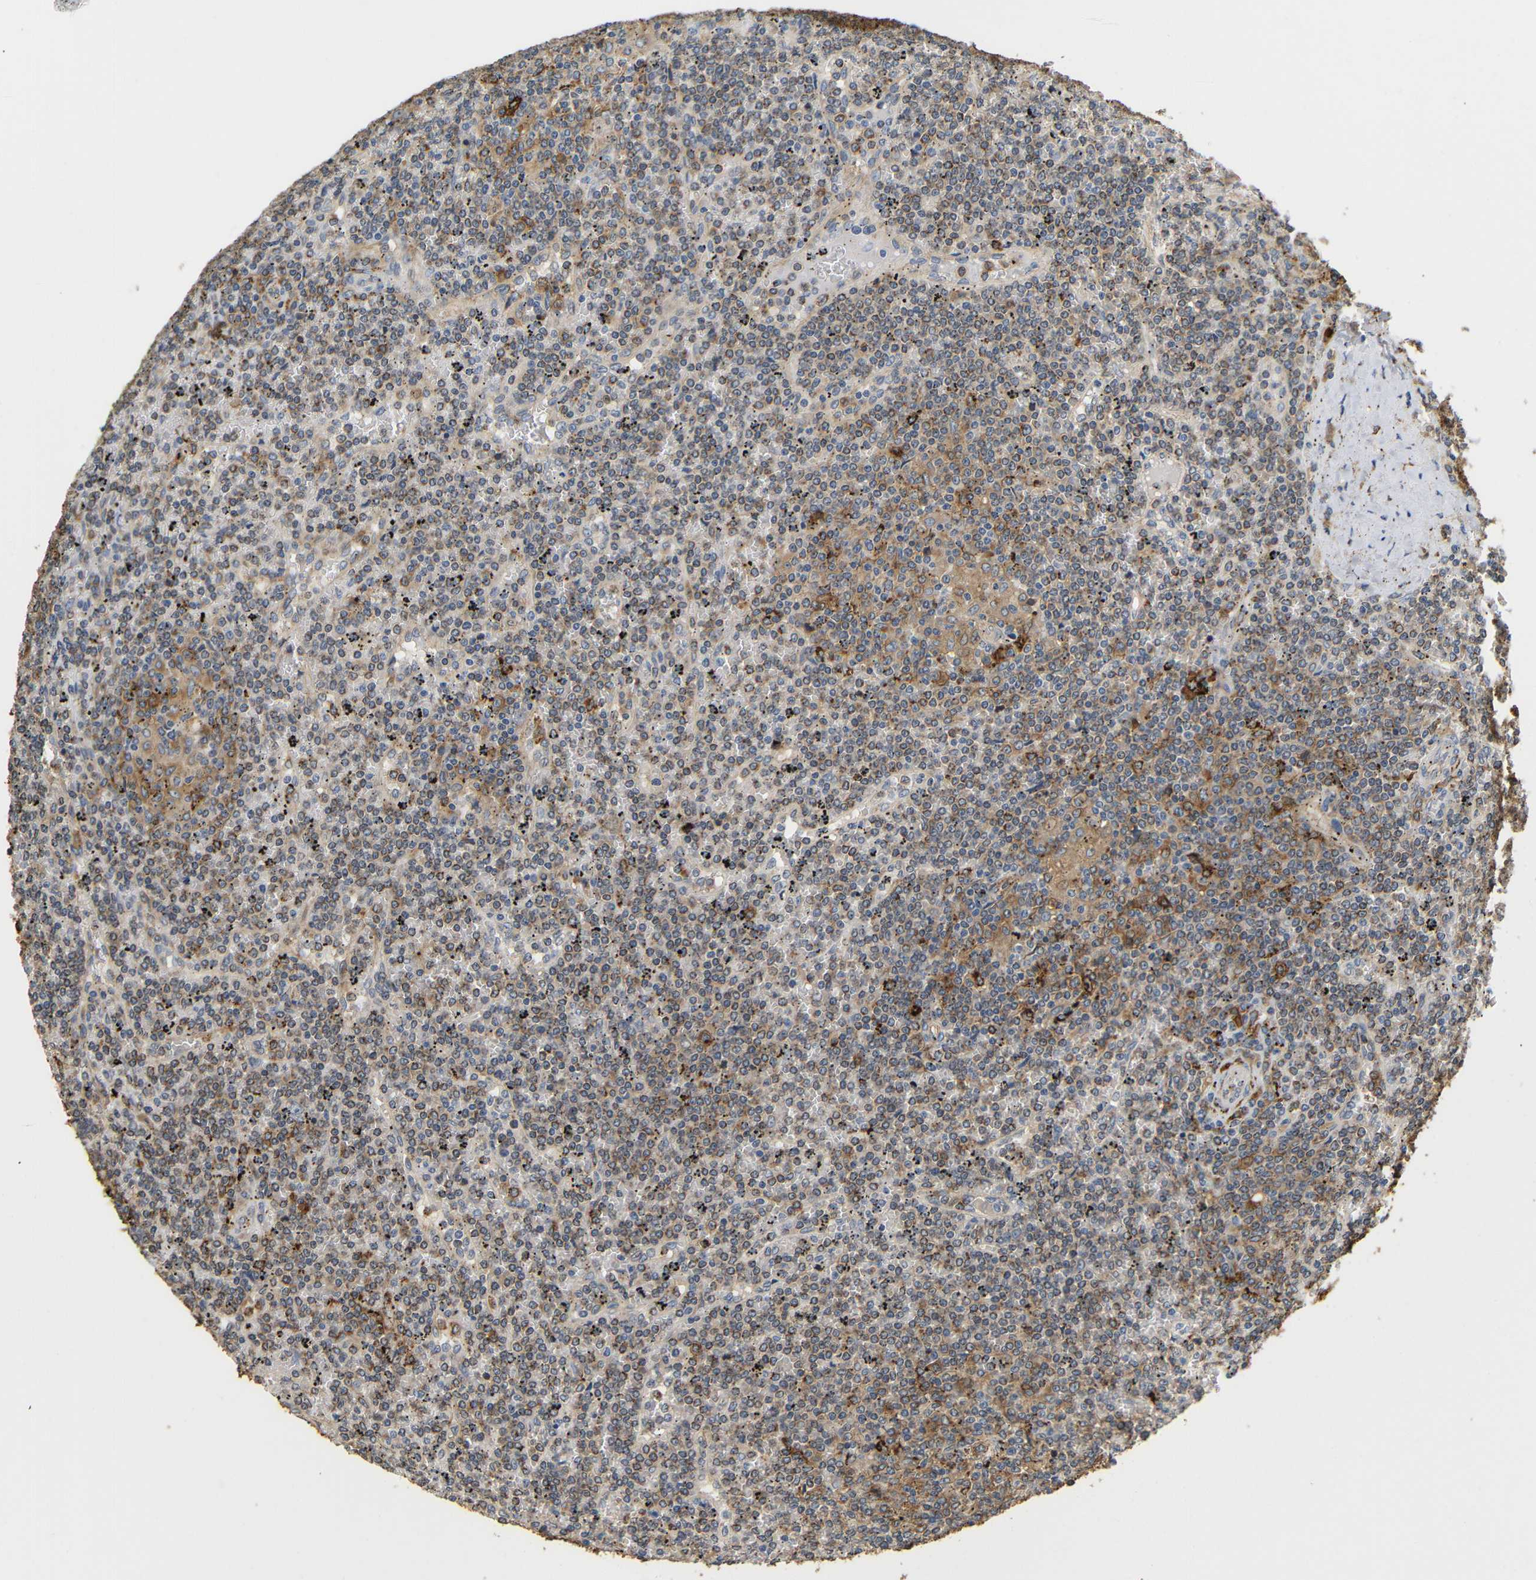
{"staining": {"intensity": "moderate", "quantity": ">75%", "location": "cytoplasmic/membranous"}, "tissue": "lymphoma", "cell_type": "Tumor cells", "image_type": "cancer", "snomed": [{"axis": "morphology", "description": "Malignant lymphoma, non-Hodgkin's type, Low grade"}, {"axis": "topography", "description": "Spleen"}], "caption": "Human malignant lymphoma, non-Hodgkin's type (low-grade) stained for a protein (brown) exhibits moderate cytoplasmic/membranous positive staining in about >75% of tumor cells.", "gene": "HLA-DQB1", "patient": {"sex": "female", "age": 19}}